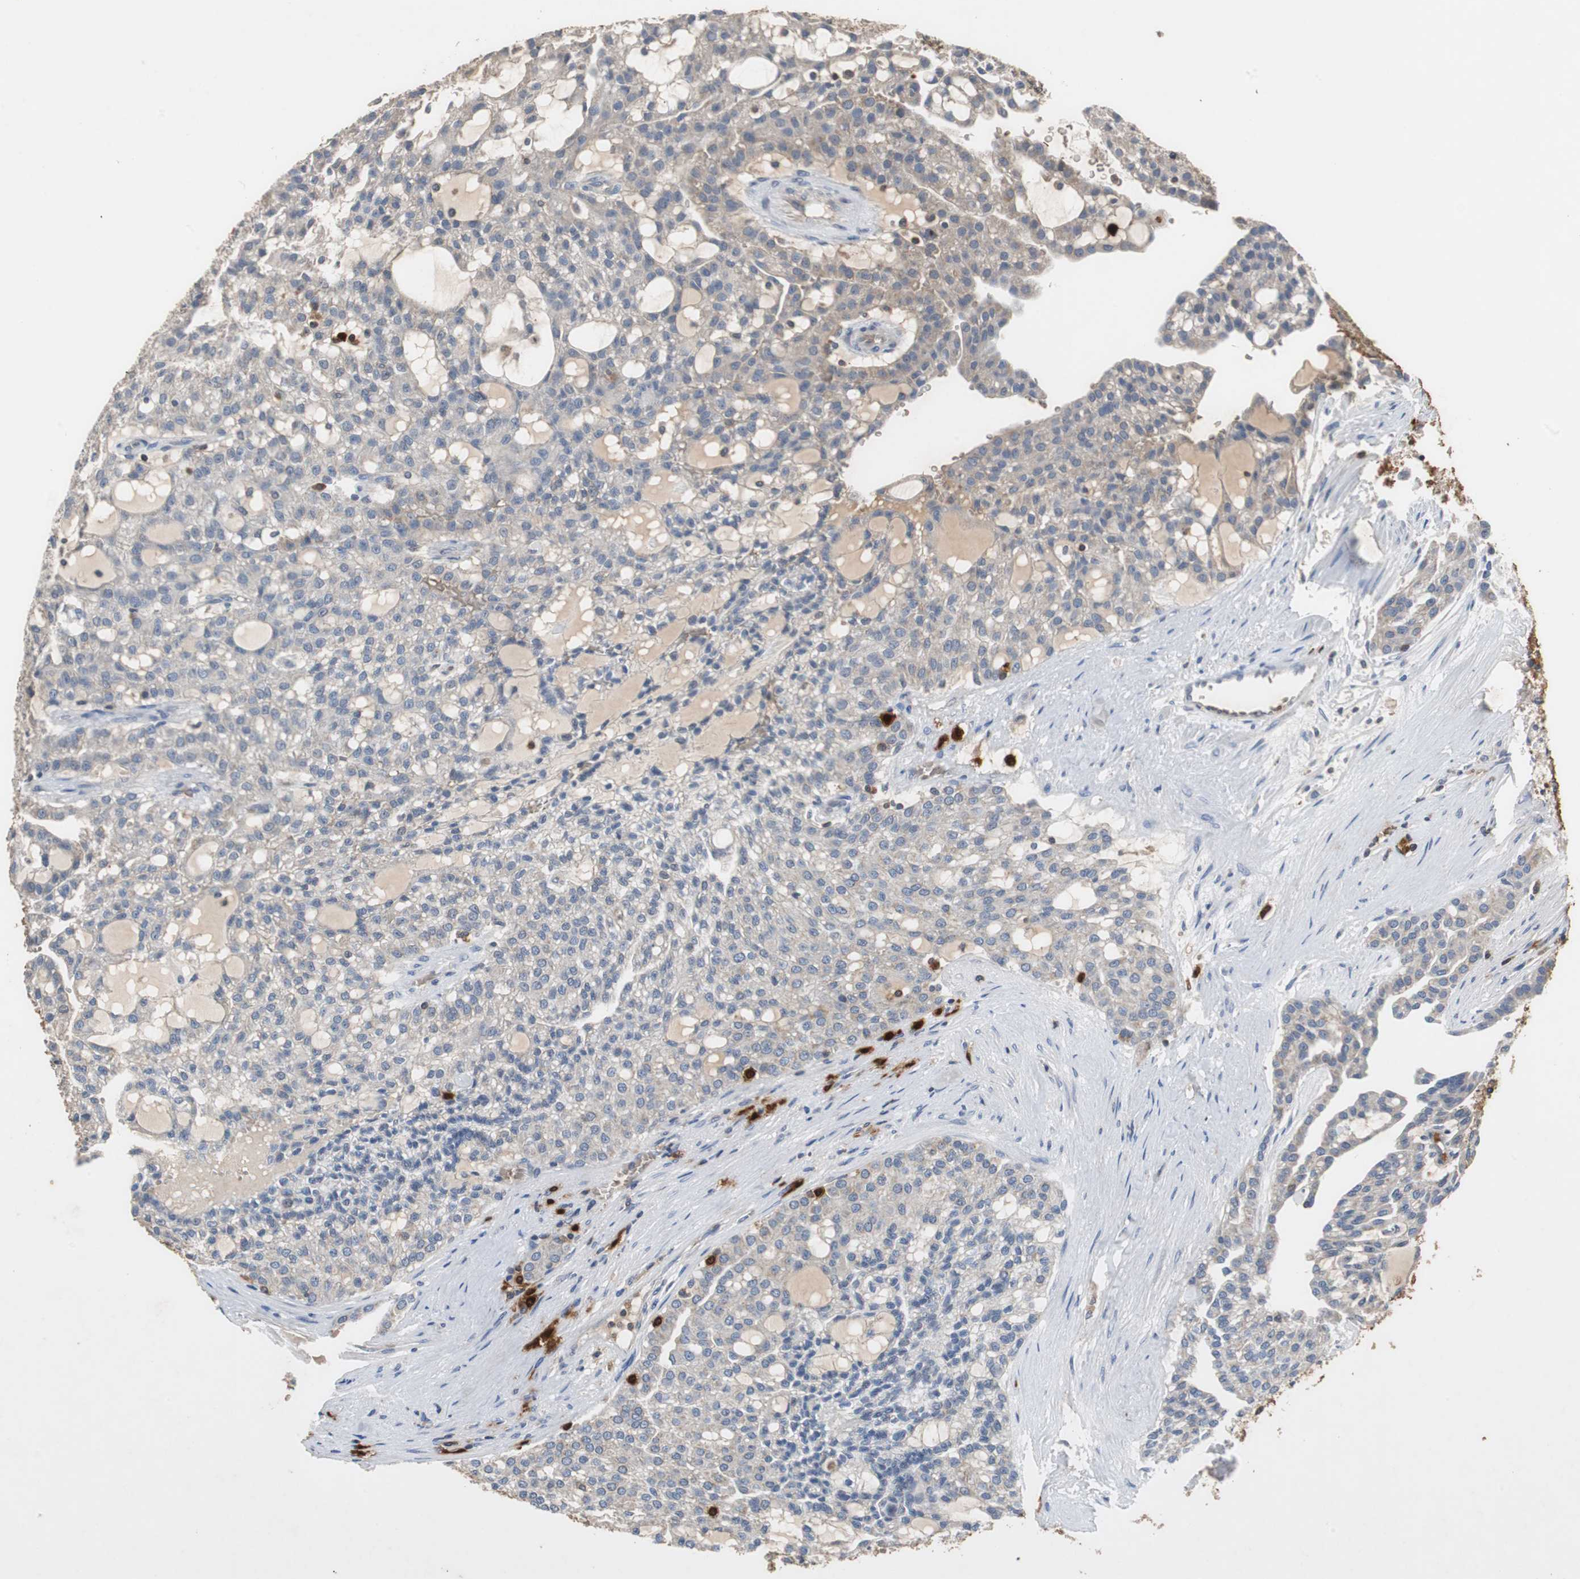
{"staining": {"intensity": "weak", "quantity": ">75%", "location": "cytoplasmic/membranous"}, "tissue": "renal cancer", "cell_type": "Tumor cells", "image_type": "cancer", "snomed": [{"axis": "morphology", "description": "Adenocarcinoma, NOS"}, {"axis": "topography", "description": "Kidney"}], "caption": "An IHC image of tumor tissue is shown. Protein staining in brown shows weak cytoplasmic/membranous positivity in adenocarcinoma (renal) within tumor cells. The staining was performed using DAB (3,3'-diaminobenzidine), with brown indicating positive protein expression. Nuclei are stained blue with hematoxylin.", "gene": "CALB2", "patient": {"sex": "male", "age": 63}}